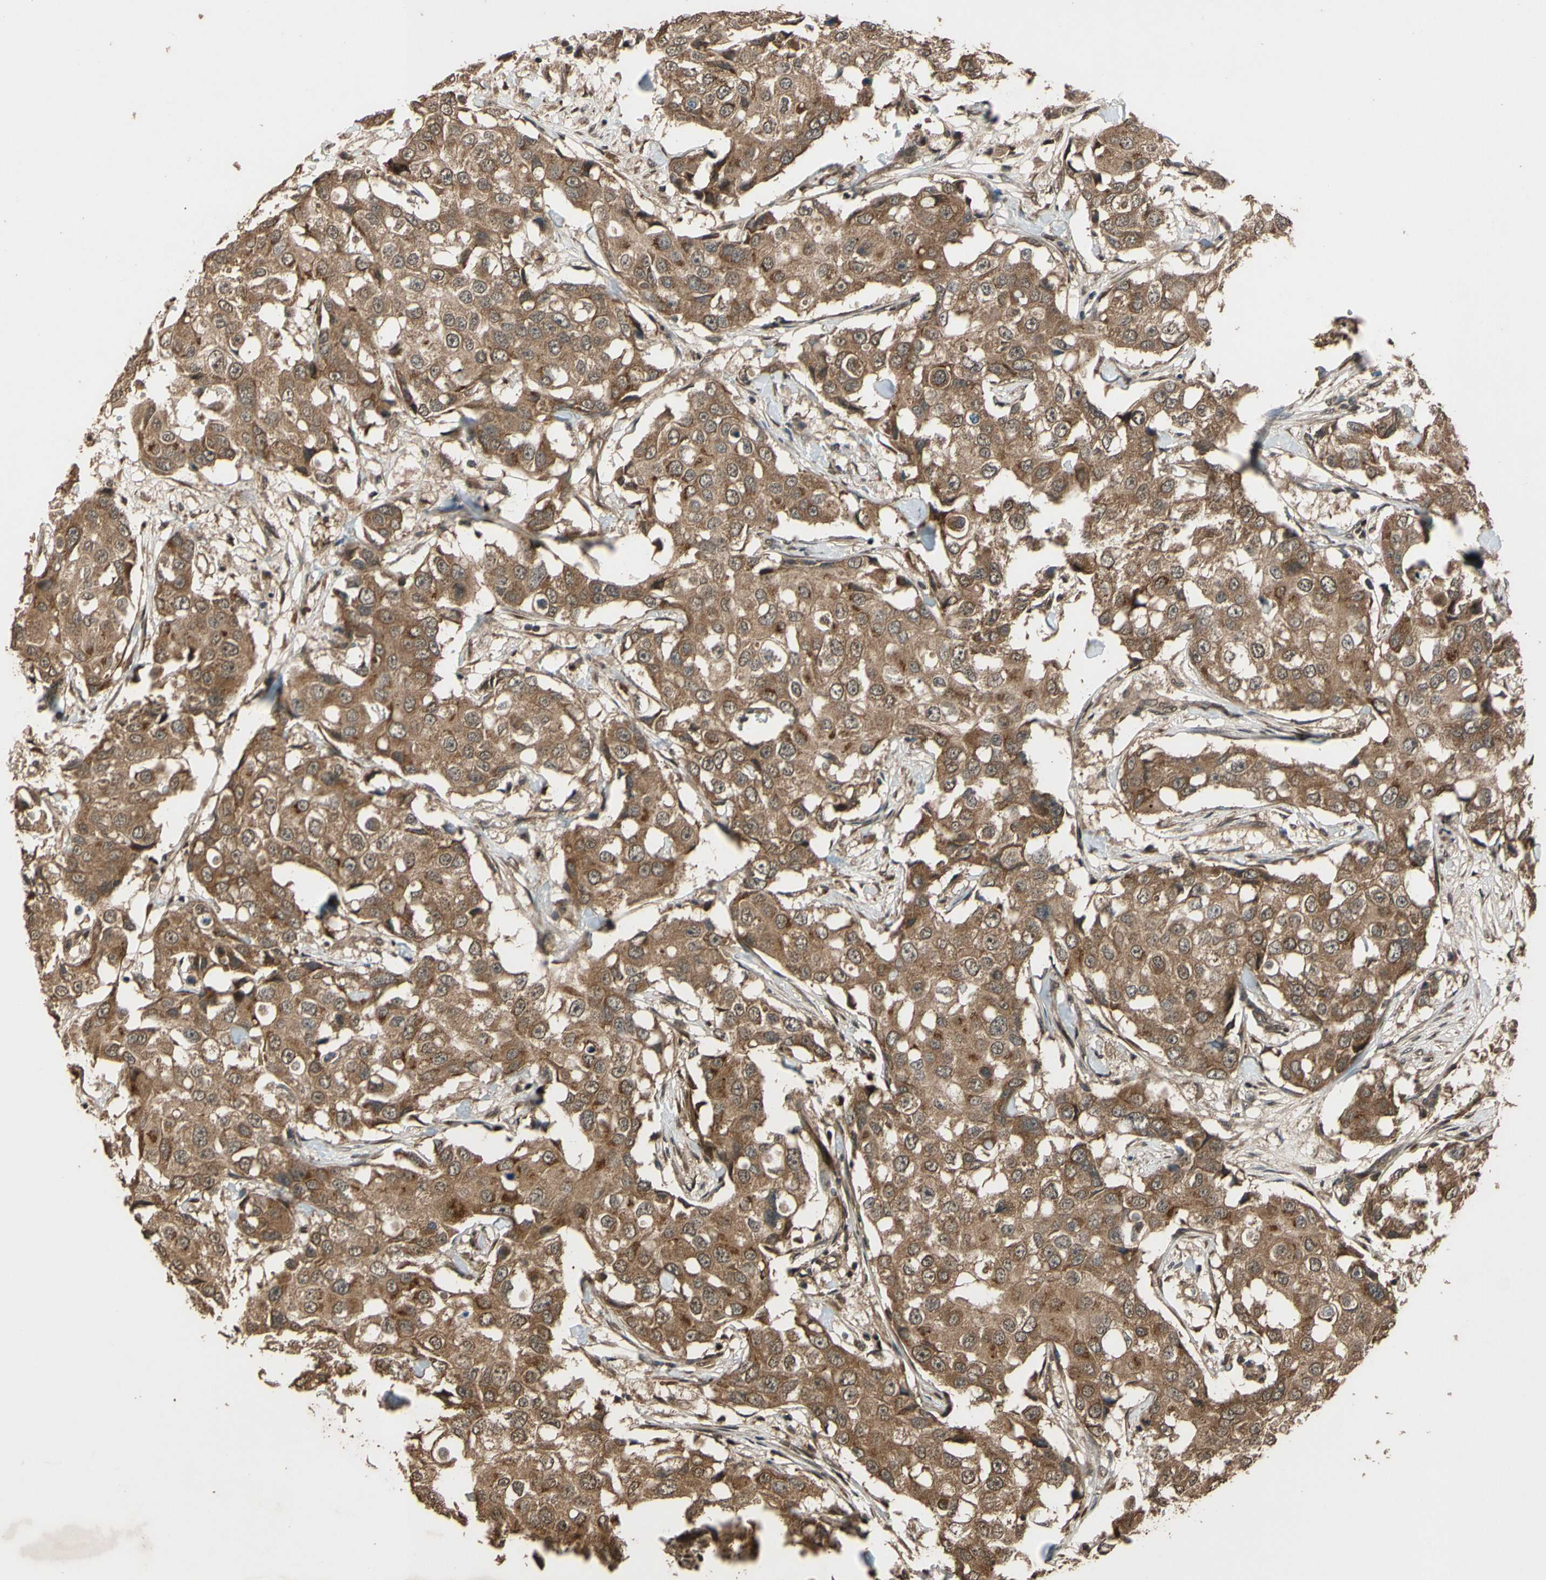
{"staining": {"intensity": "moderate", "quantity": ">75%", "location": "cytoplasmic/membranous"}, "tissue": "breast cancer", "cell_type": "Tumor cells", "image_type": "cancer", "snomed": [{"axis": "morphology", "description": "Duct carcinoma"}, {"axis": "topography", "description": "Breast"}], "caption": "Protein expression analysis of human invasive ductal carcinoma (breast) reveals moderate cytoplasmic/membranous staining in approximately >75% of tumor cells. The protein is shown in brown color, while the nuclei are stained blue.", "gene": "TMEM230", "patient": {"sex": "female", "age": 27}}